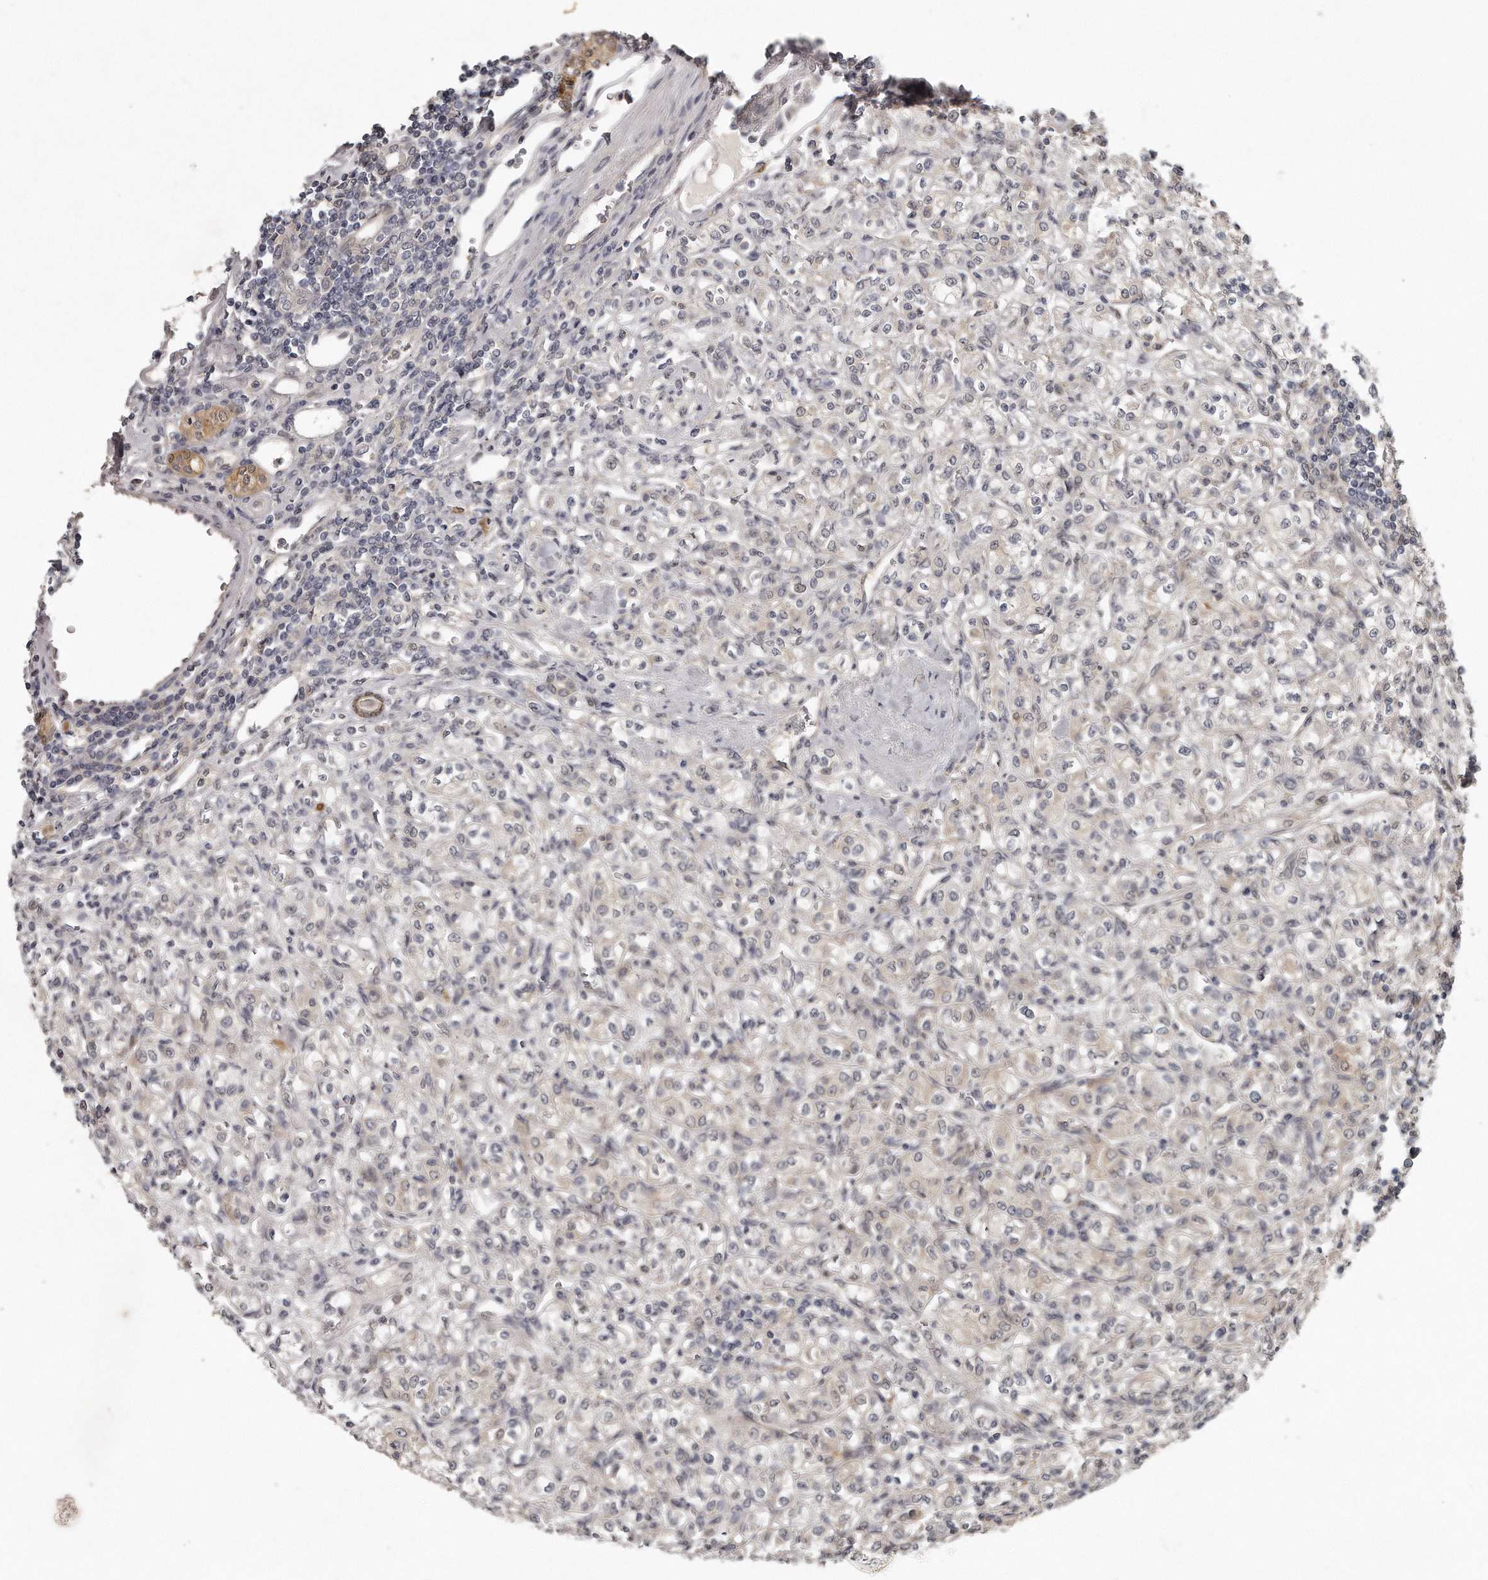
{"staining": {"intensity": "weak", "quantity": "25%-75%", "location": "cytoplasmic/membranous"}, "tissue": "renal cancer", "cell_type": "Tumor cells", "image_type": "cancer", "snomed": [{"axis": "morphology", "description": "Adenocarcinoma, NOS"}, {"axis": "topography", "description": "Kidney"}], "caption": "Tumor cells reveal low levels of weak cytoplasmic/membranous staining in about 25%-75% of cells in human renal cancer.", "gene": "GGCT", "patient": {"sex": "male", "age": 77}}